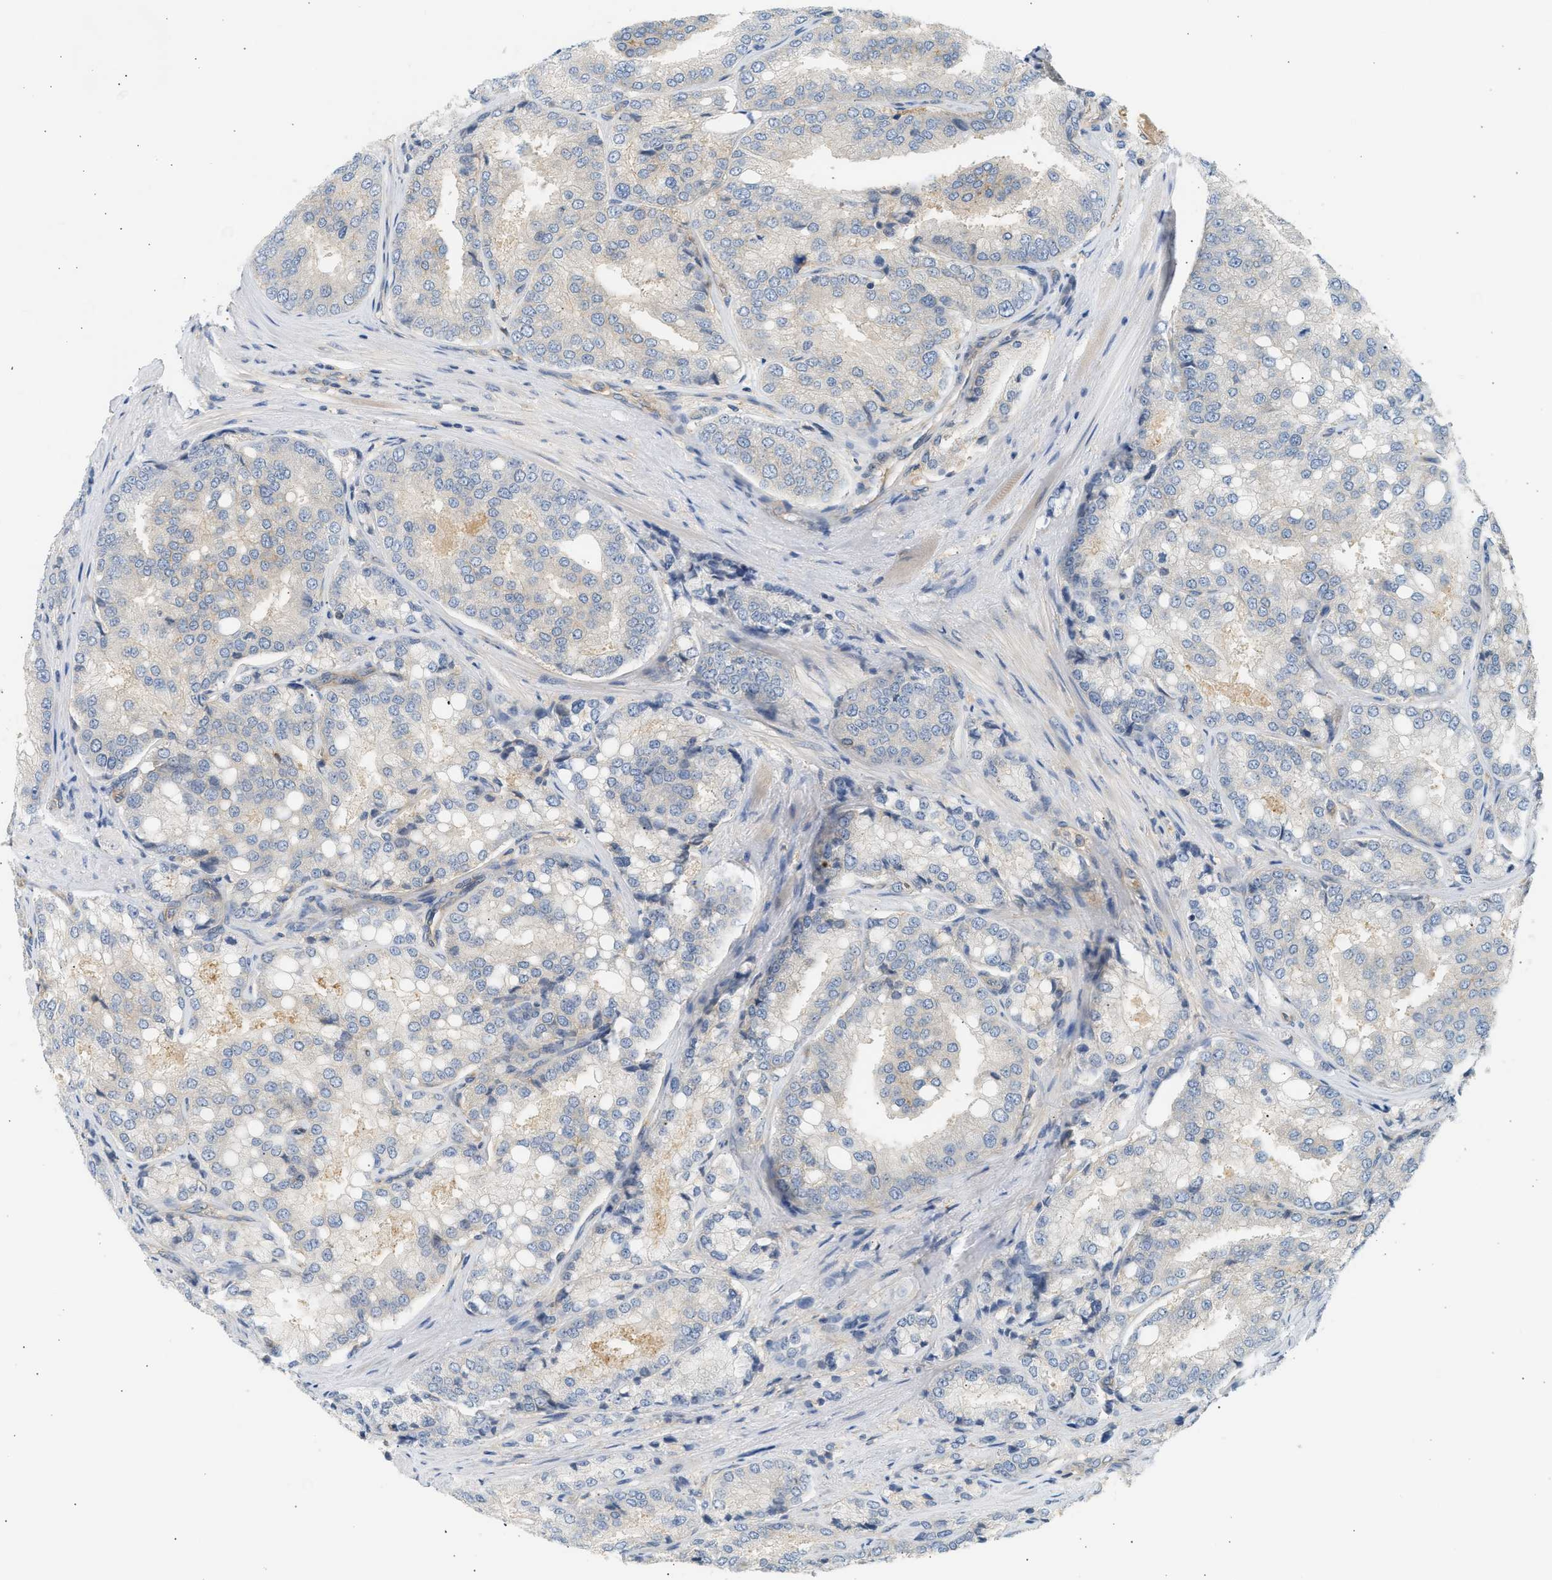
{"staining": {"intensity": "moderate", "quantity": "<25%", "location": "cytoplasmic/membranous"}, "tissue": "prostate cancer", "cell_type": "Tumor cells", "image_type": "cancer", "snomed": [{"axis": "morphology", "description": "Adenocarcinoma, High grade"}, {"axis": "topography", "description": "Prostate"}], "caption": "IHC photomicrograph of prostate cancer stained for a protein (brown), which shows low levels of moderate cytoplasmic/membranous positivity in approximately <25% of tumor cells.", "gene": "PAFAH1B1", "patient": {"sex": "male", "age": 50}}